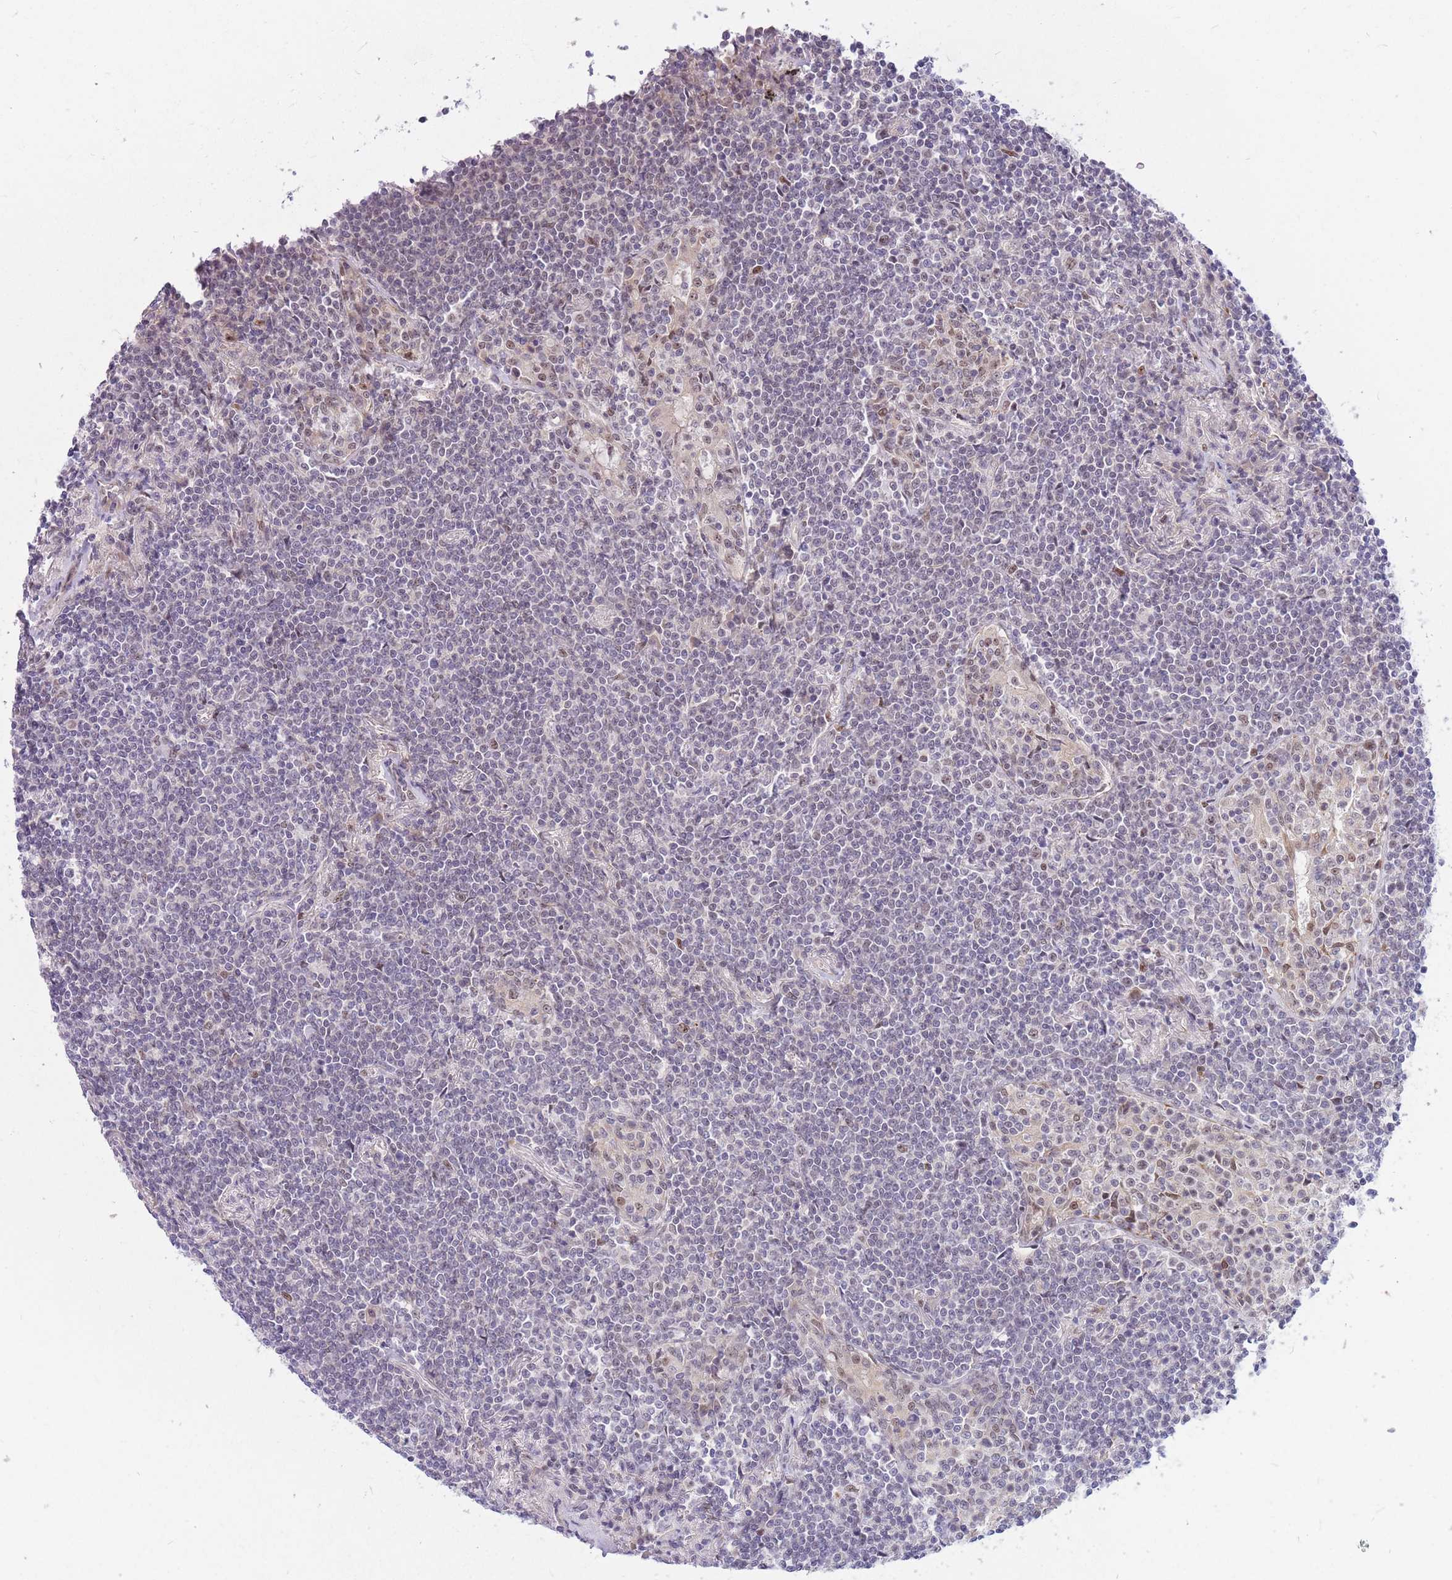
{"staining": {"intensity": "negative", "quantity": "none", "location": "none"}, "tissue": "lymphoma", "cell_type": "Tumor cells", "image_type": "cancer", "snomed": [{"axis": "morphology", "description": "Malignant lymphoma, non-Hodgkin's type, Low grade"}, {"axis": "topography", "description": "Lung"}], "caption": "Immunohistochemistry (IHC) image of lymphoma stained for a protein (brown), which shows no staining in tumor cells.", "gene": "ERCC2", "patient": {"sex": "female", "age": 71}}